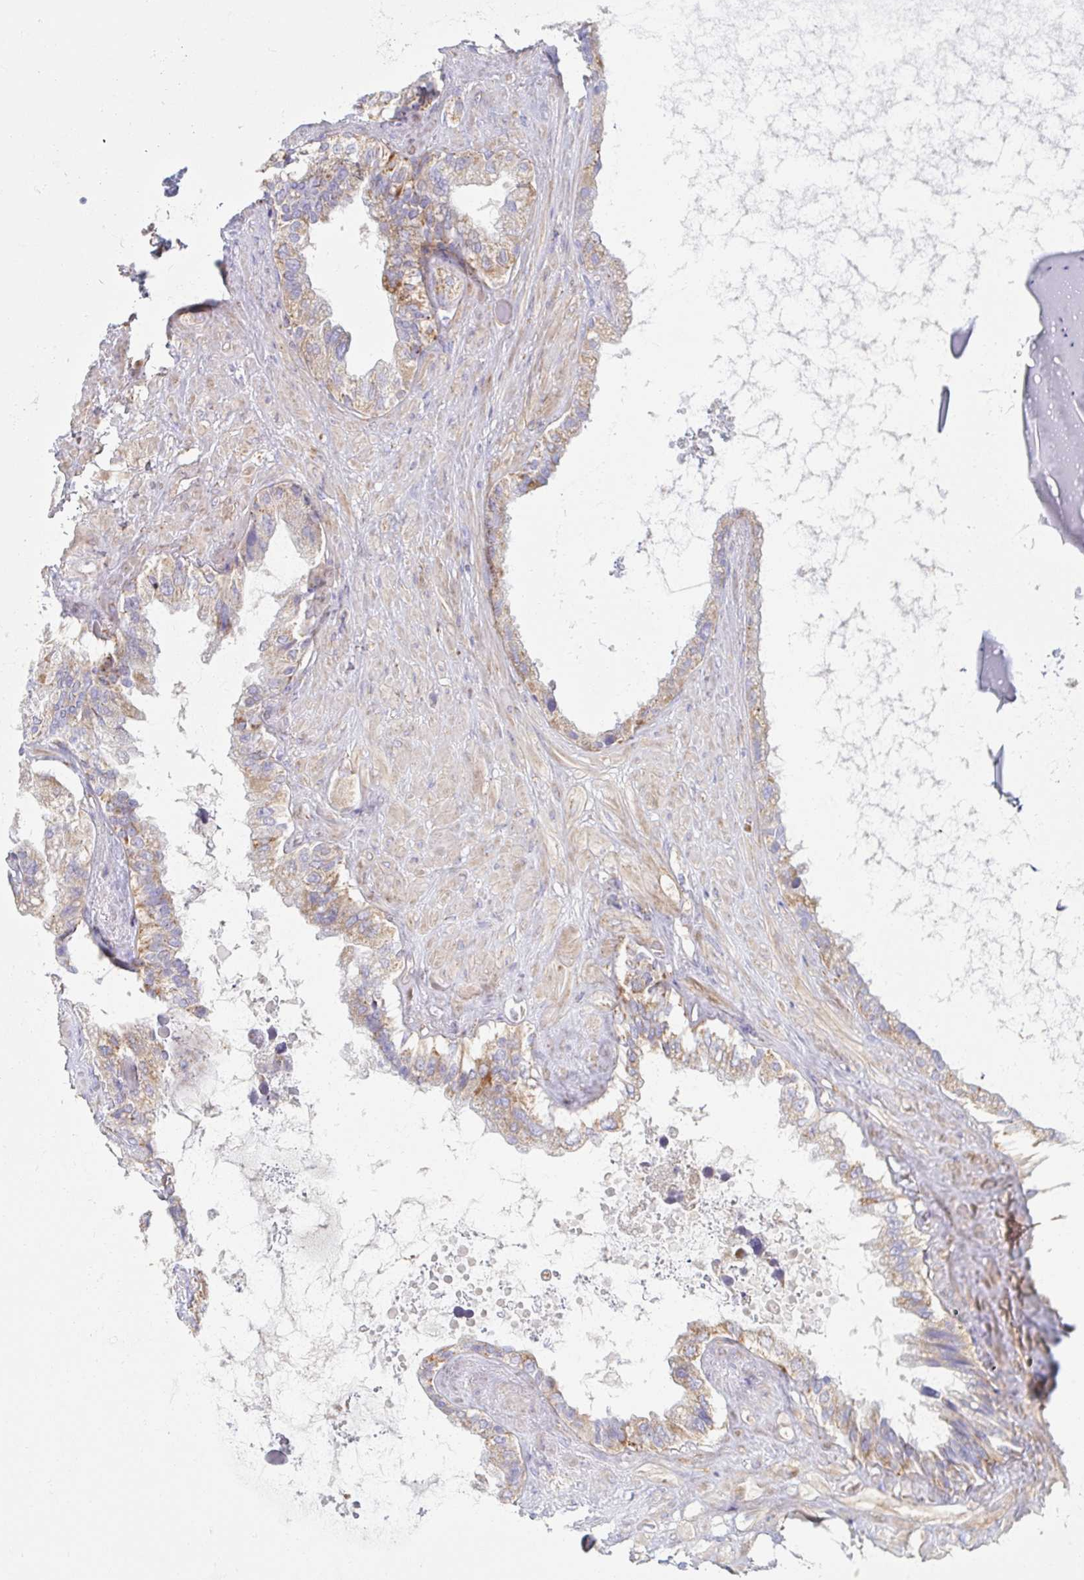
{"staining": {"intensity": "moderate", "quantity": ">75%", "location": "cytoplasmic/membranous"}, "tissue": "seminal vesicle", "cell_type": "Glandular cells", "image_type": "normal", "snomed": [{"axis": "morphology", "description": "Normal tissue, NOS"}, {"axis": "topography", "description": "Seminal veicle"}, {"axis": "topography", "description": "Peripheral nerve tissue"}], "caption": "Immunohistochemical staining of benign human seminal vesicle shows moderate cytoplasmic/membranous protein staining in about >75% of glandular cells.", "gene": "MAVS", "patient": {"sex": "male", "age": 76}}